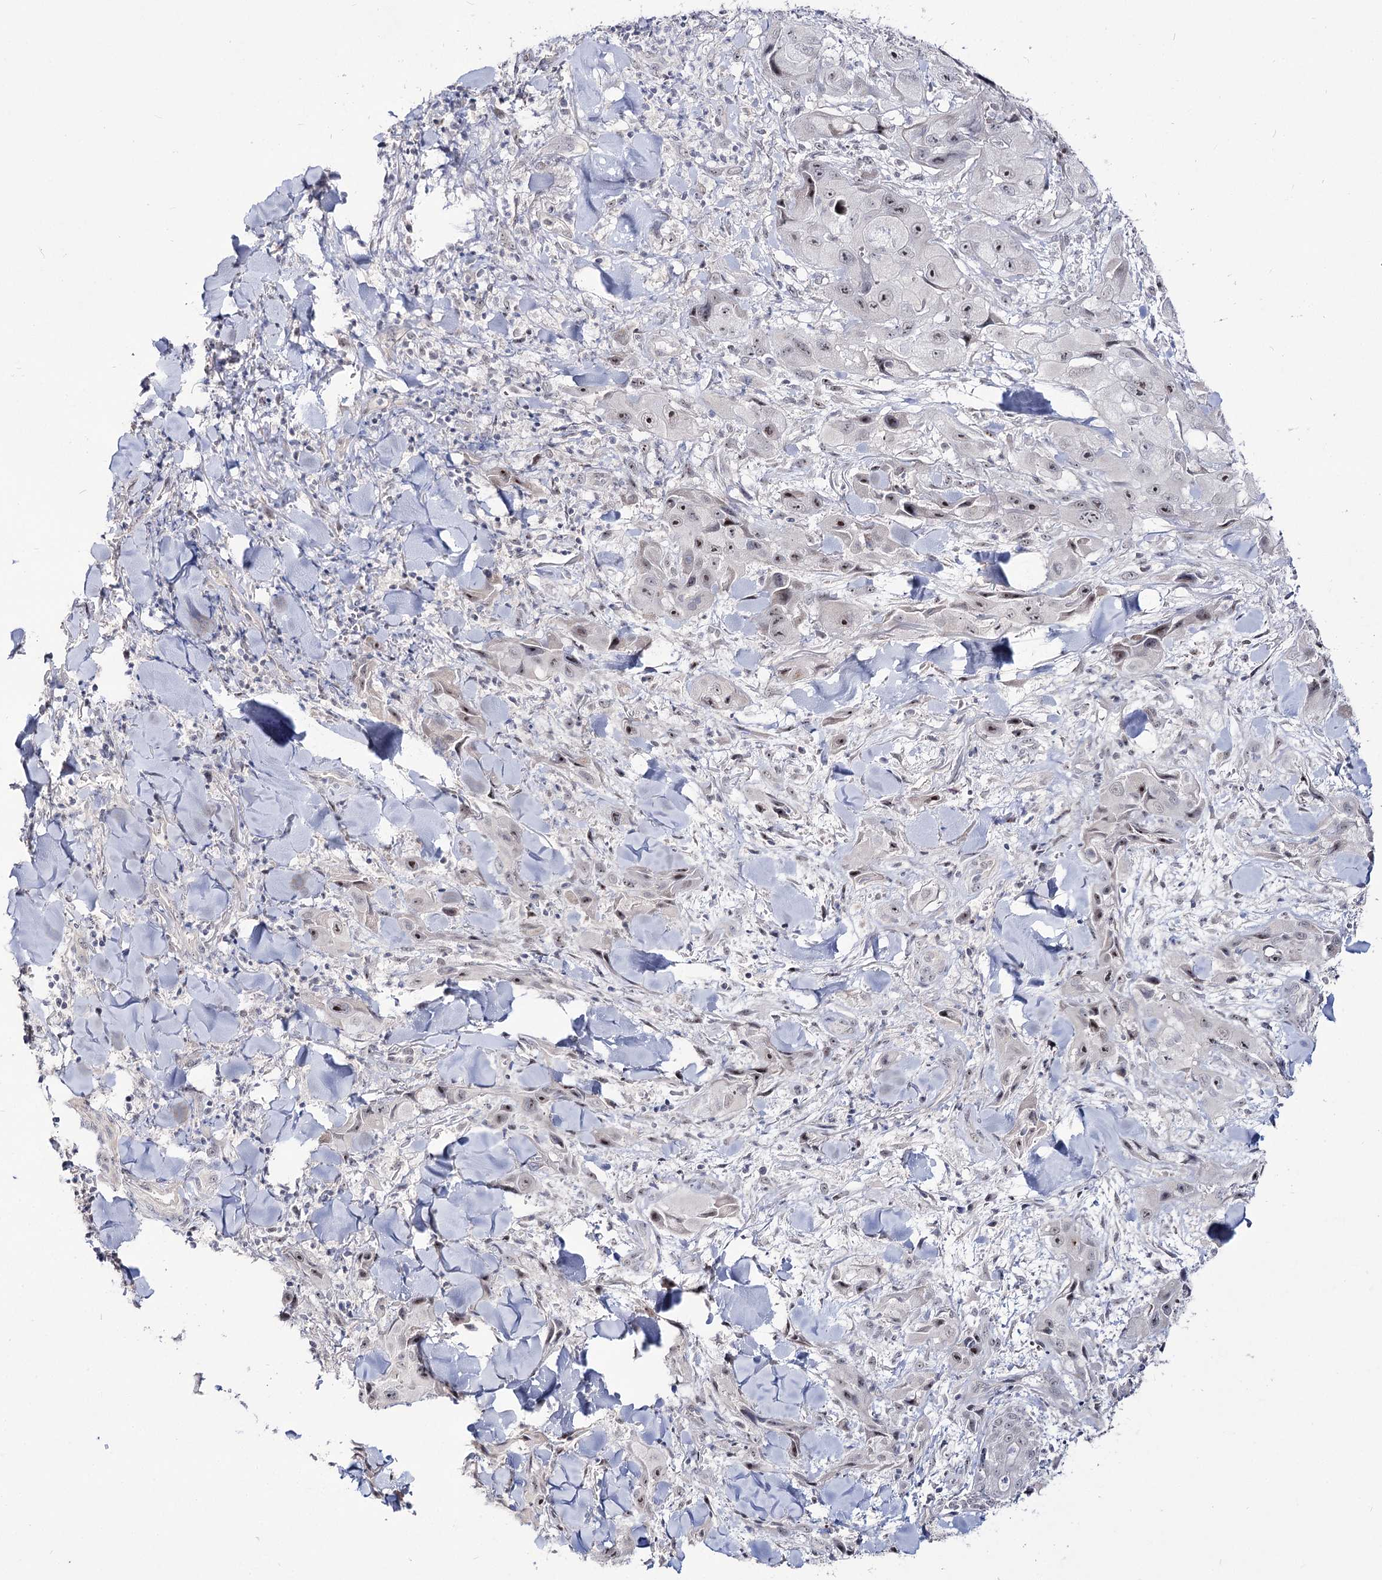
{"staining": {"intensity": "weak", "quantity": "<25%", "location": "nuclear"}, "tissue": "skin cancer", "cell_type": "Tumor cells", "image_type": "cancer", "snomed": [{"axis": "morphology", "description": "Squamous cell carcinoma, NOS"}, {"axis": "topography", "description": "Skin"}, {"axis": "topography", "description": "Subcutis"}], "caption": "DAB (3,3'-diaminobenzidine) immunohistochemical staining of human squamous cell carcinoma (skin) shows no significant staining in tumor cells.", "gene": "RRP9", "patient": {"sex": "male", "age": 73}}